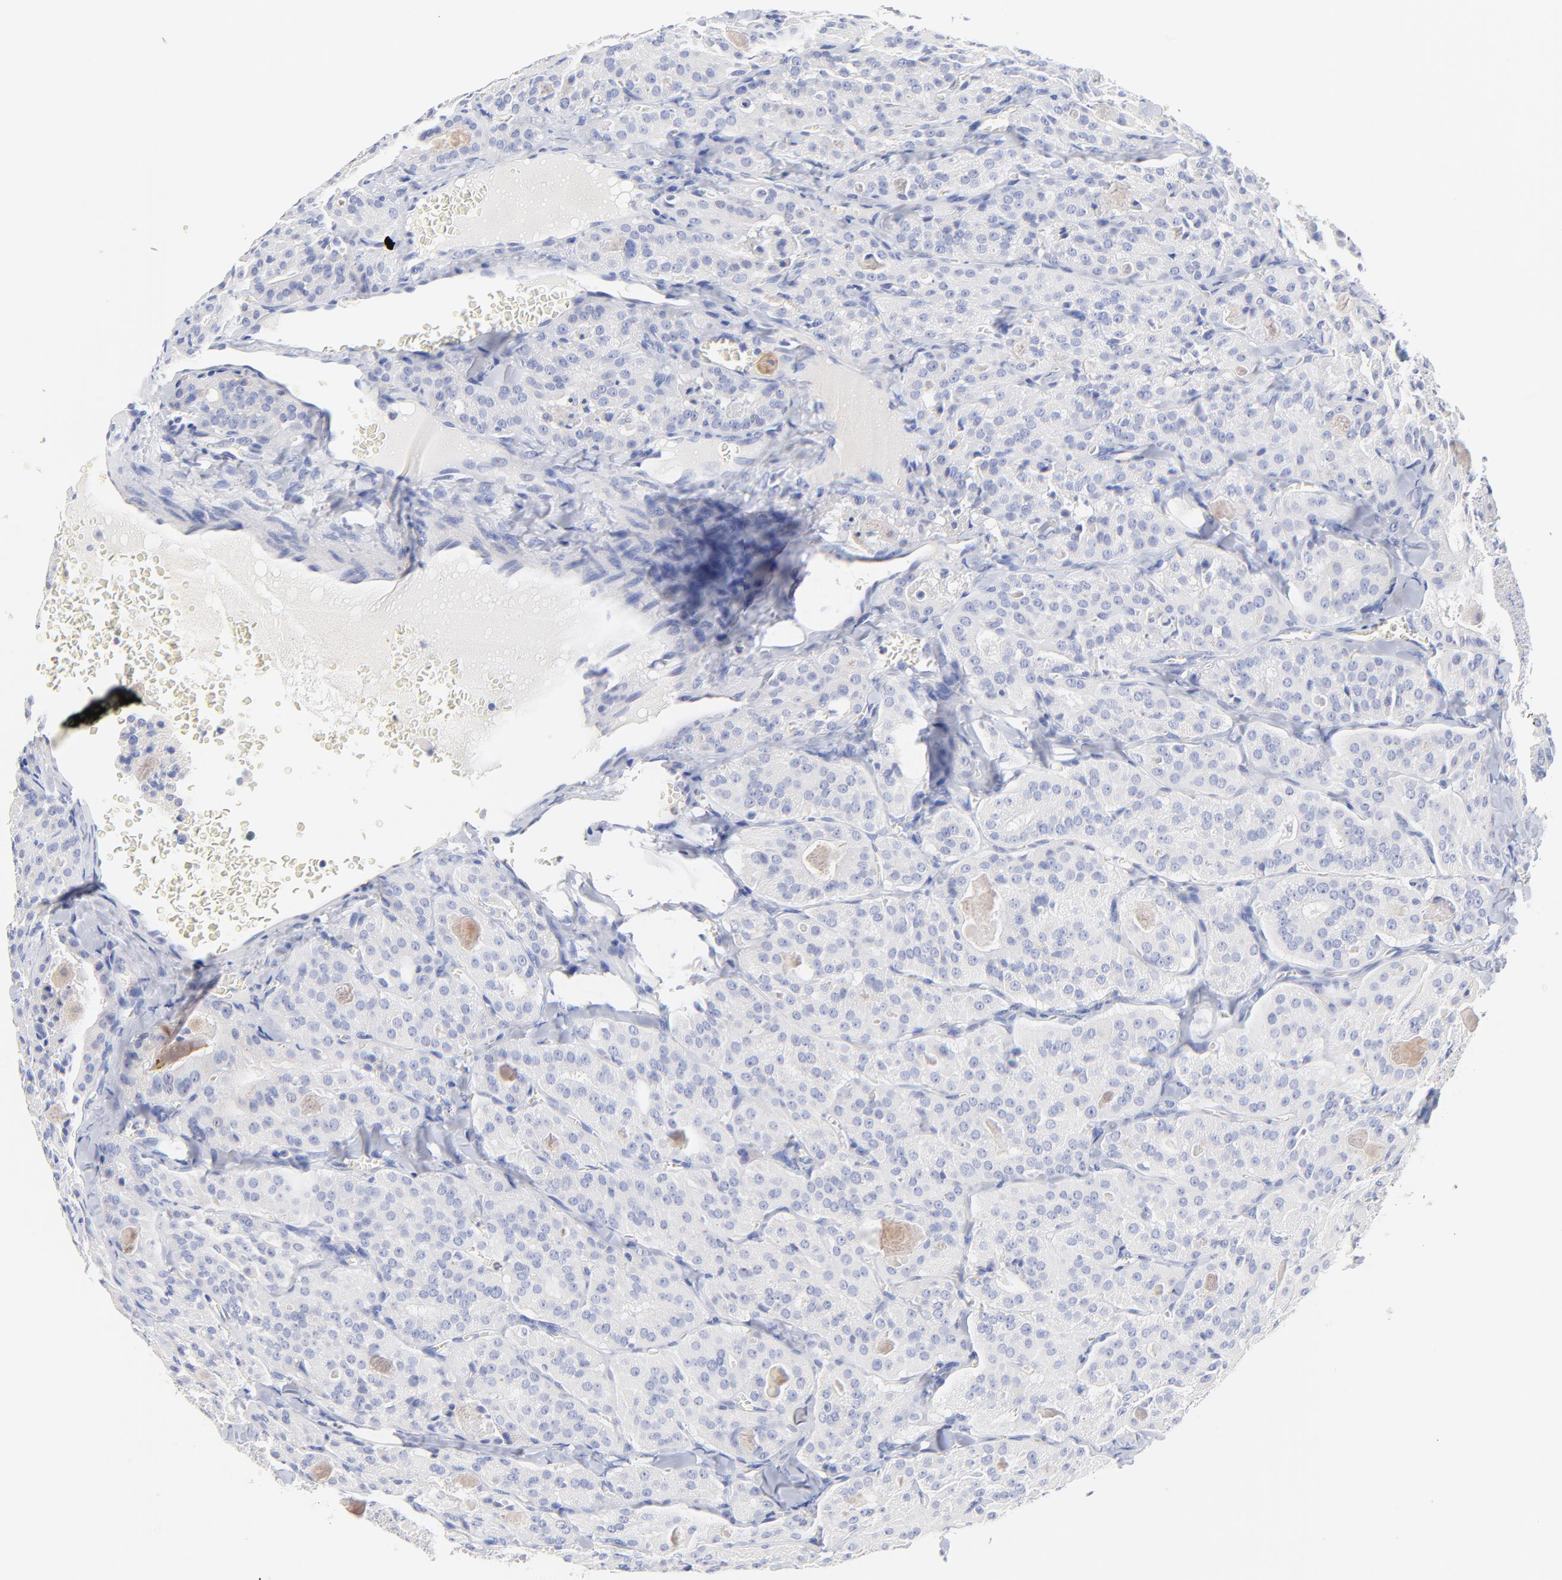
{"staining": {"intensity": "negative", "quantity": "none", "location": "none"}, "tissue": "thyroid cancer", "cell_type": "Tumor cells", "image_type": "cancer", "snomed": [{"axis": "morphology", "description": "Carcinoma, NOS"}, {"axis": "topography", "description": "Thyroid gland"}], "caption": "Tumor cells show no significant protein expression in thyroid carcinoma.", "gene": "FBXO10", "patient": {"sex": "male", "age": 76}}